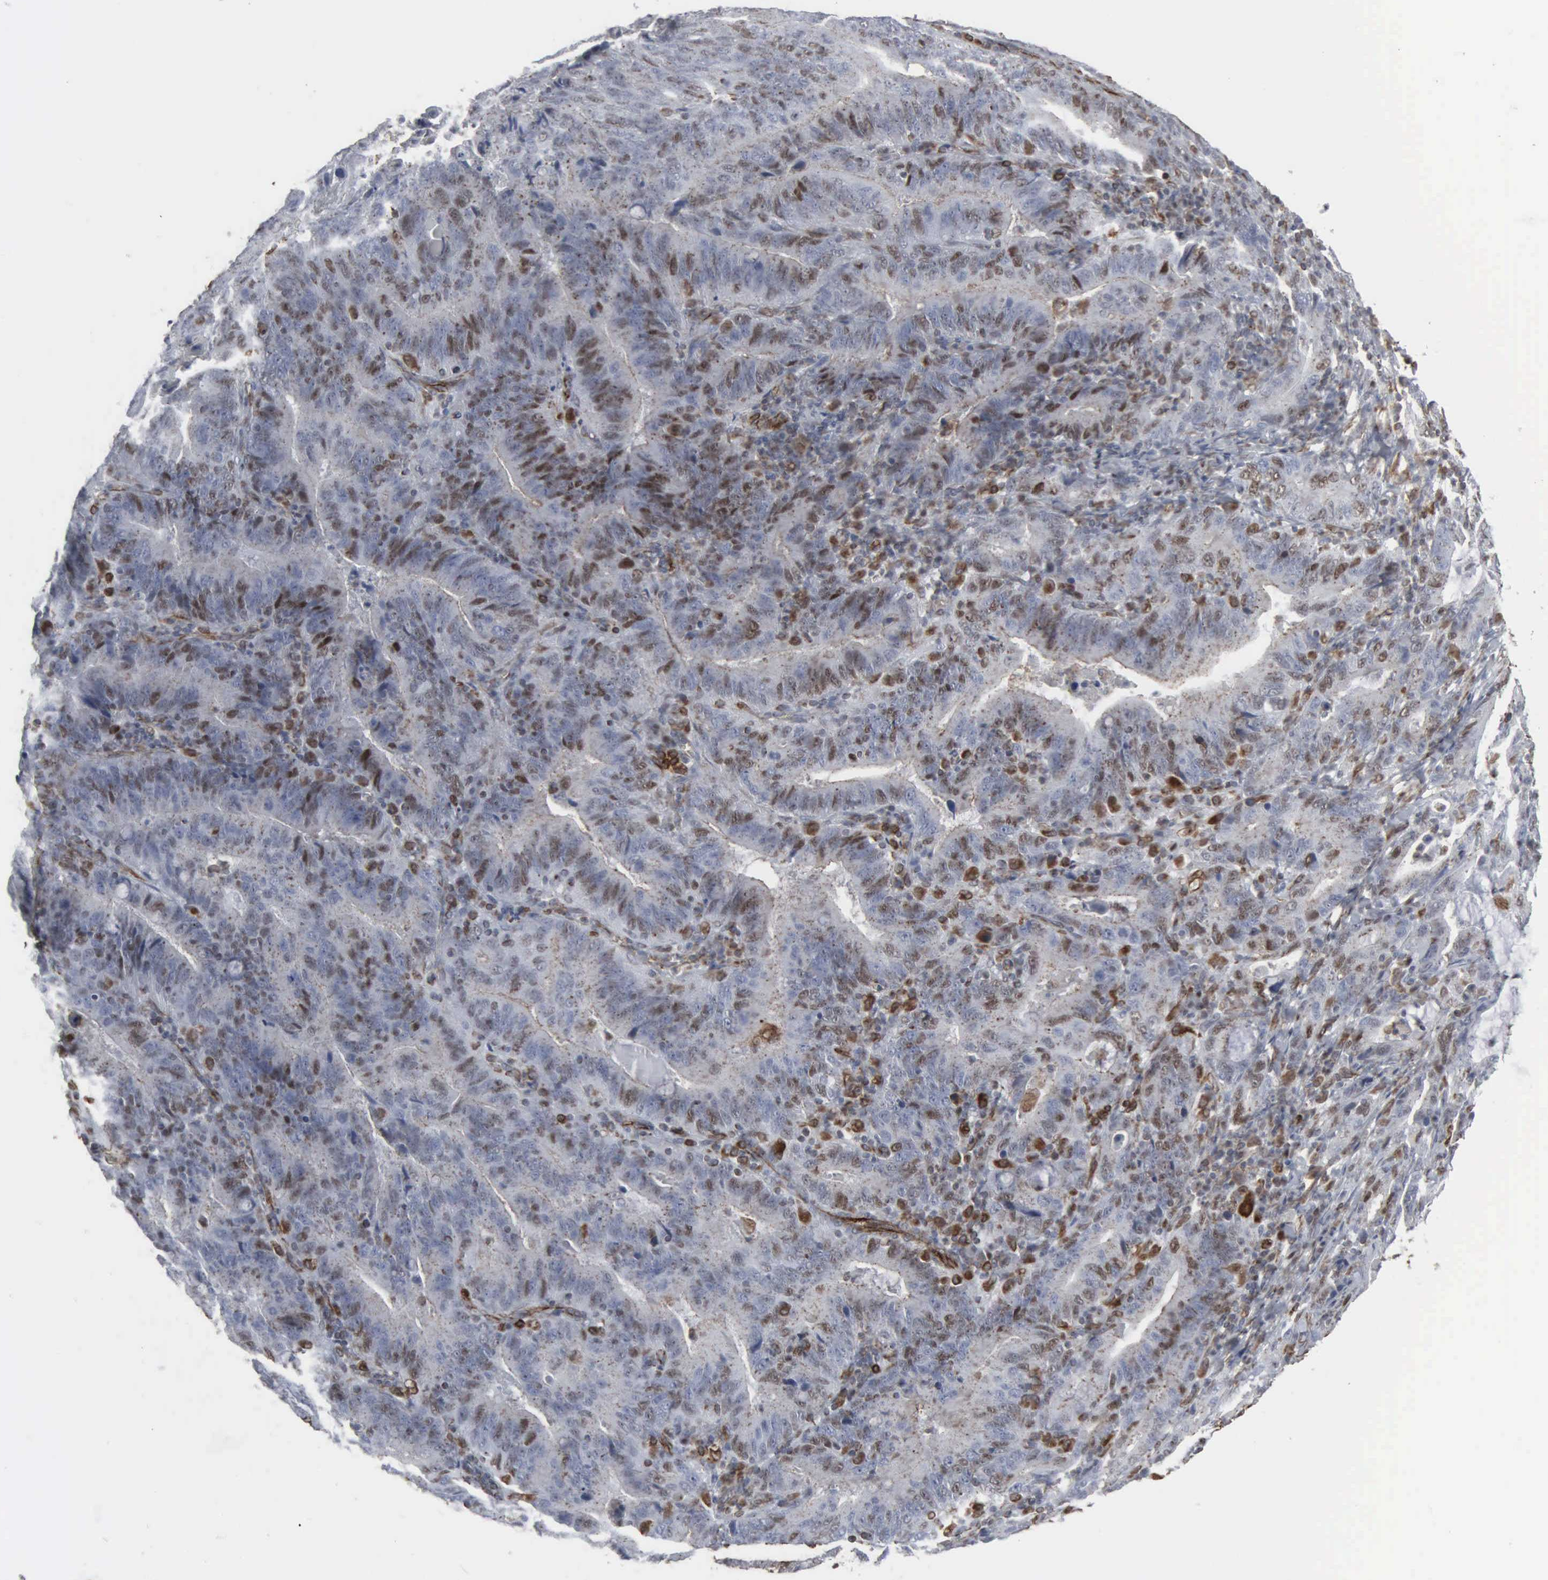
{"staining": {"intensity": "weak", "quantity": "25%-75%", "location": "nuclear"}, "tissue": "stomach cancer", "cell_type": "Tumor cells", "image_type": "cancer", "snomed": [{"axis": "morphology", "description": "Adenocarcinoma, NOS"}, {"axis": "topography", "description": "Stomach, upper"}], "caption": "A photomicrograph of human stomach cancer stained for a protein shows weak nuclear brown staining in tumor cells.", "gene": "CCNE1", "patient": {"sex": "male", "age": 63}}